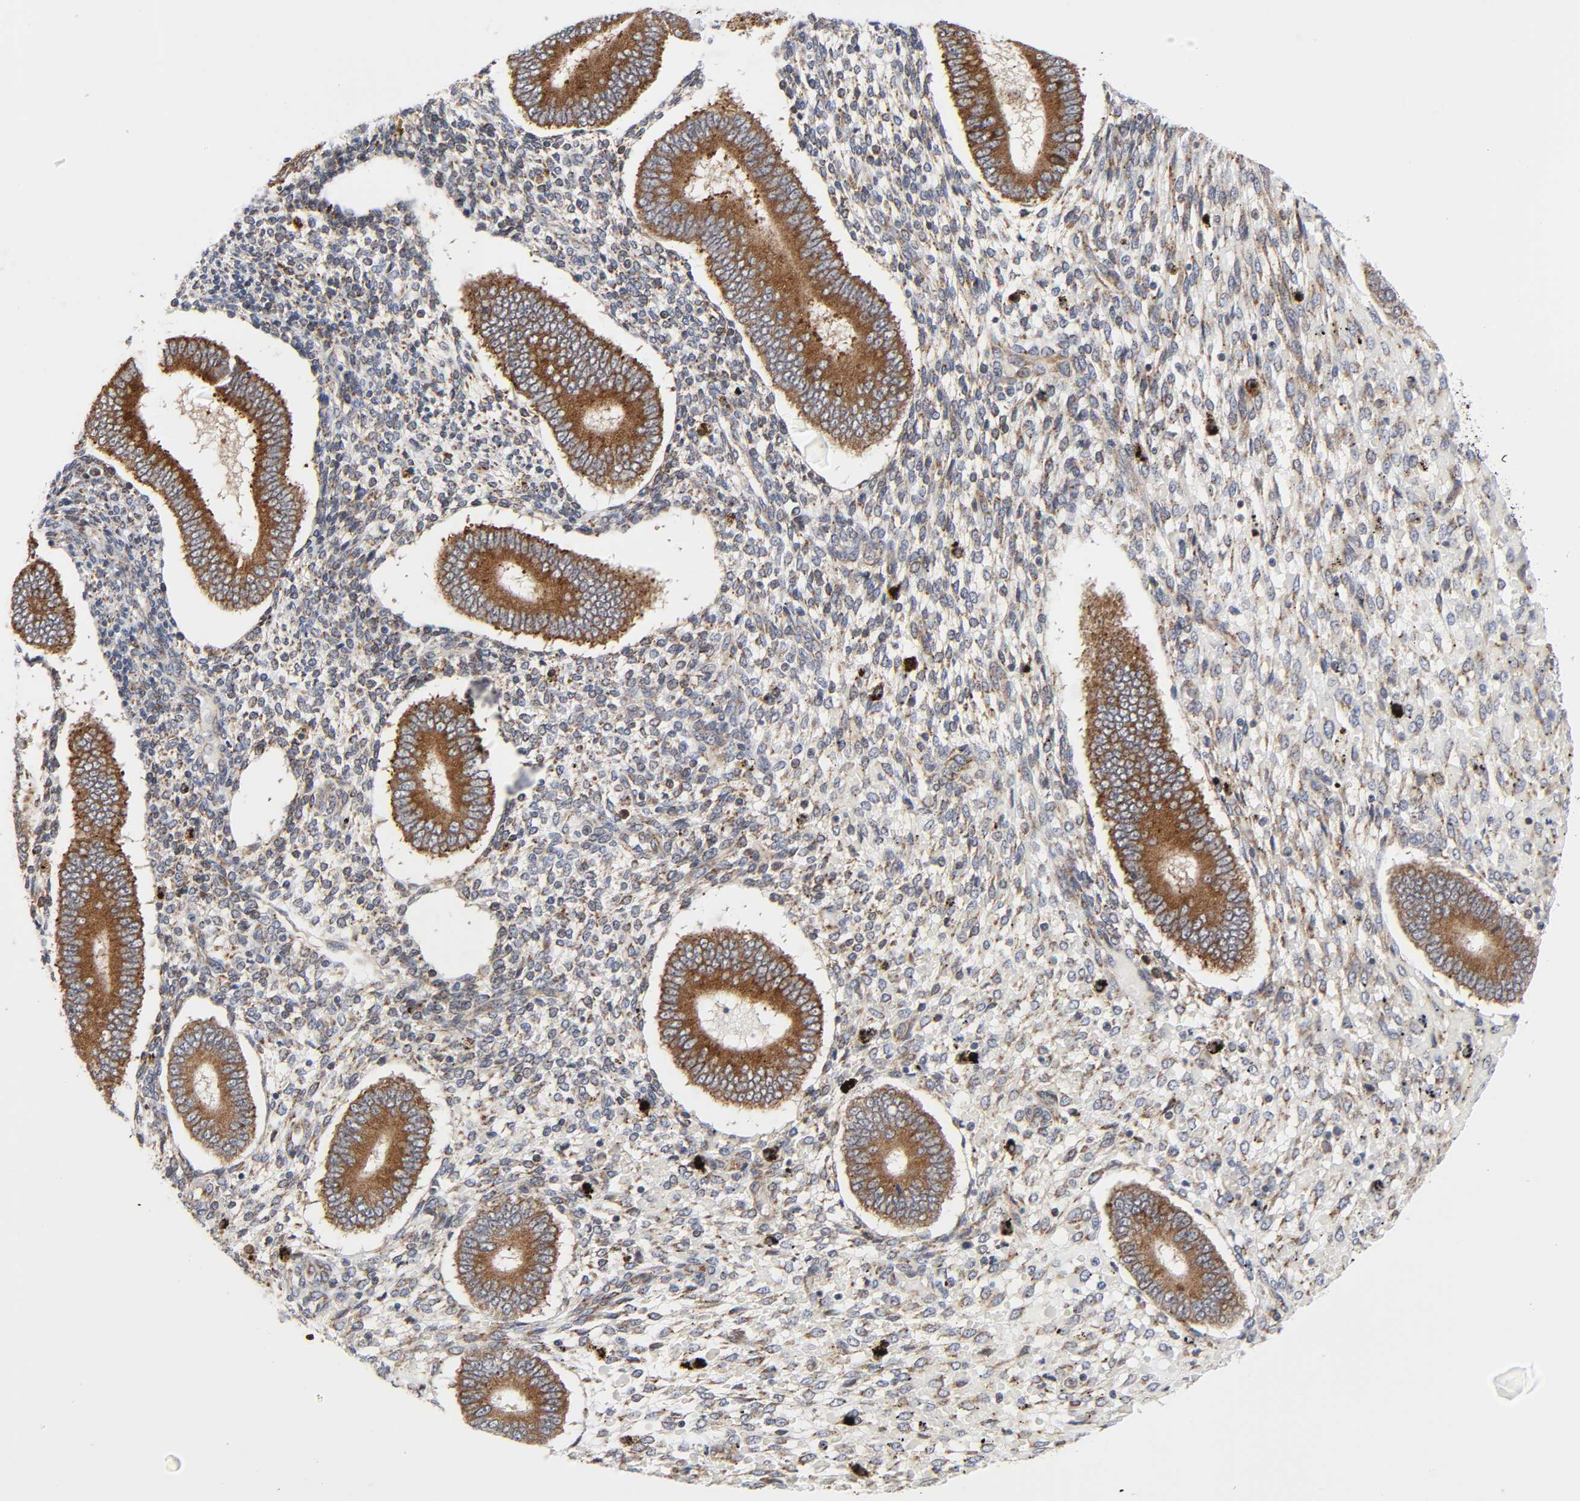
{"staining": {"intensity": "weak", "quantity": "25%-75%", "location": "cytoplasmic/membranous"}, "tissue": "endometrium", "cell_type": "Cells in endometrial stroma", "image_type": "normal", "snomed": [{"axis": "morphology", "description": "Normal tissue, NOS"}, {"axis": "topography", "description": "Endometrium"}], "caption": "The image shows immunohistochemical staining of benign endometrium. There is weak cytoplasmic/membranous staining is appreciated in approximately 25%-75% of cells in endometrial stroma. The protein is shown in brown color, while the nuclei are stained blue.", "gene": "BAX", "patient": {"sex": "female", "age": 42}}